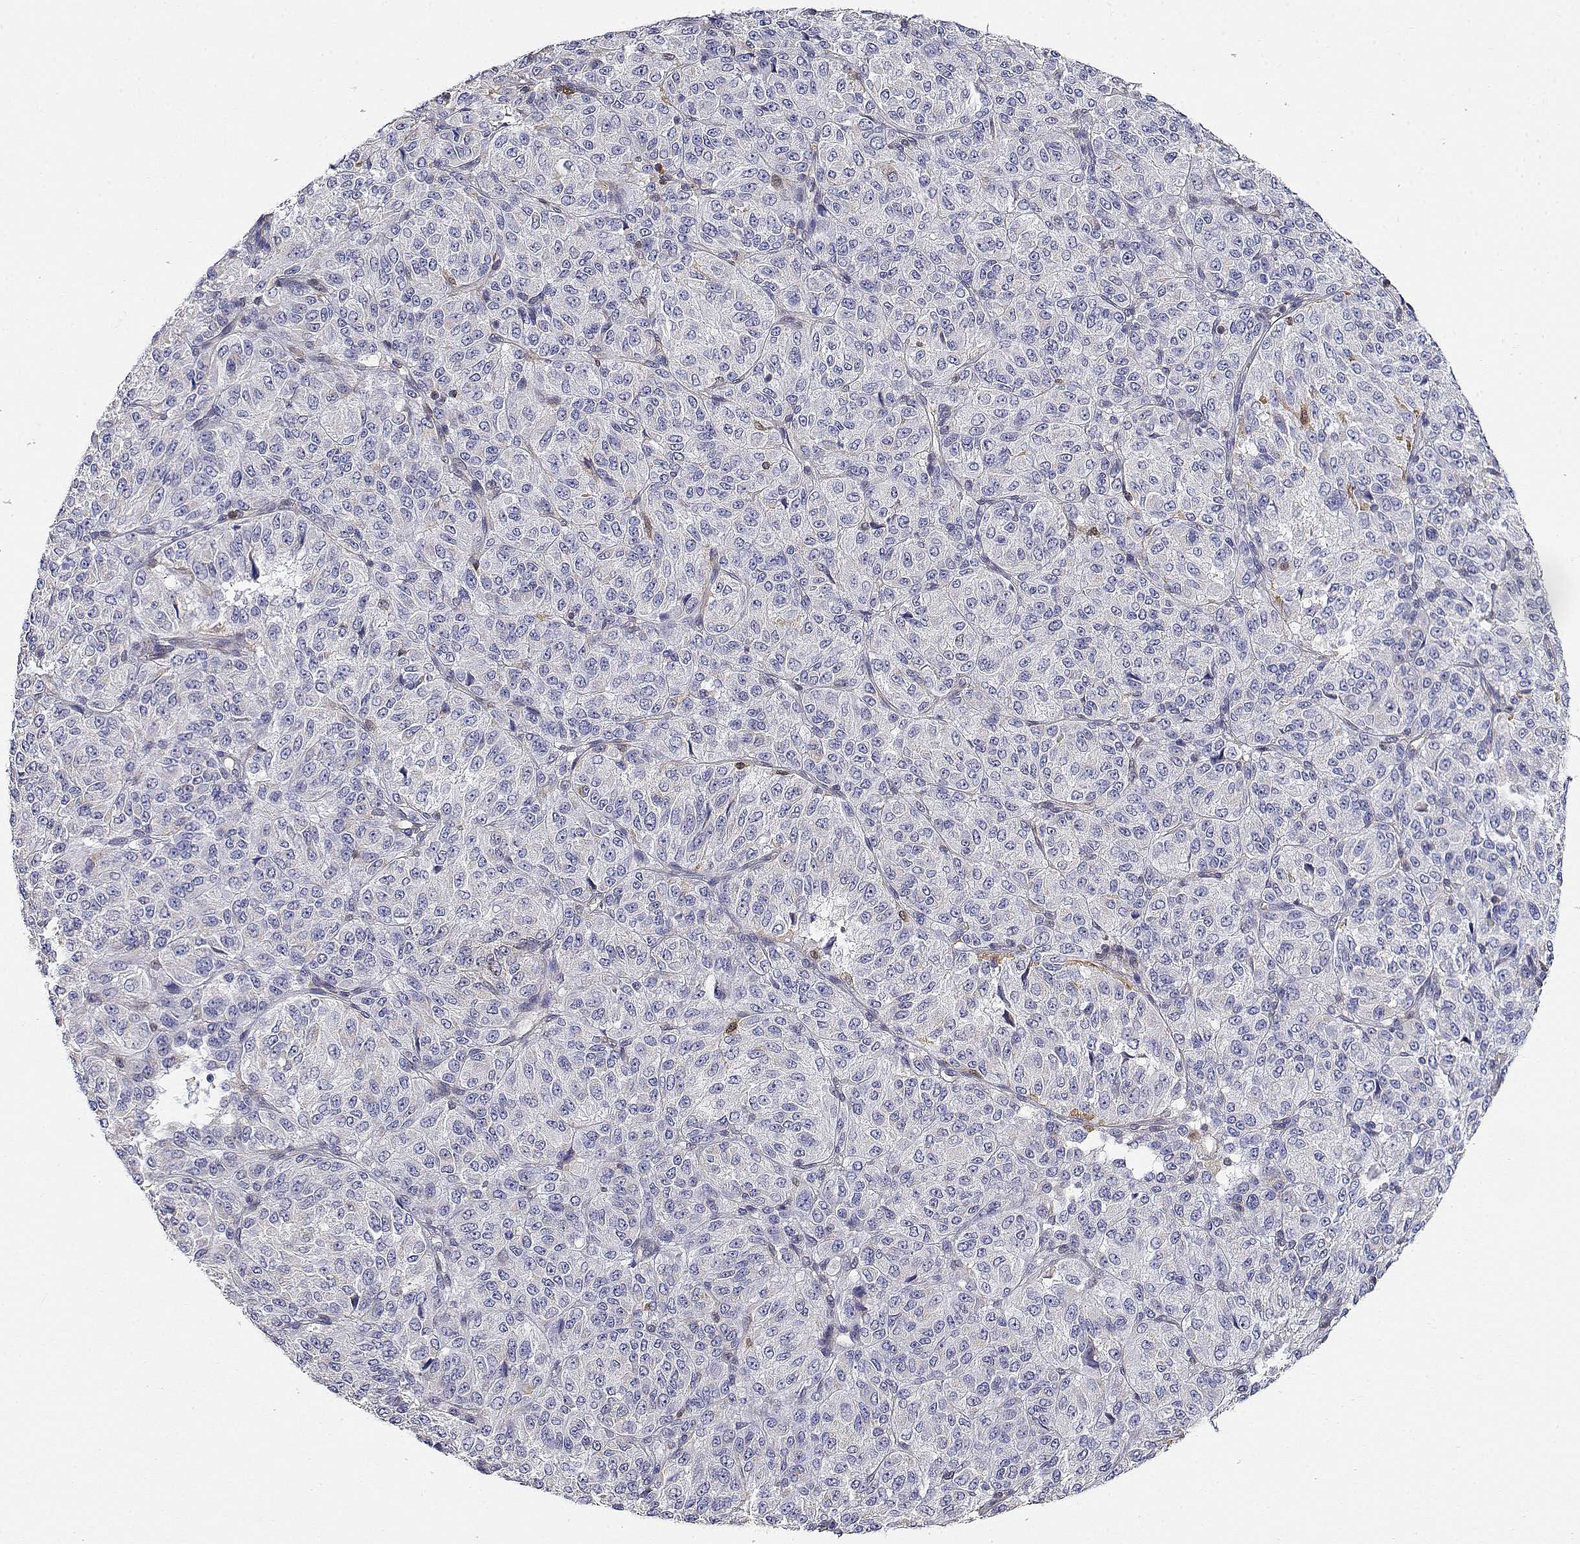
{"staining": {"intensity": "negative", "quantity": "none", "location": "none"}, "tissue": "melanoma", "cell_type": "Tumor cells", "image_type": "cancer", "snomed": [{"axis": "morphology", "description": "Malignant melanoma, Metastatic site"}, {"axis": "topography", "description": "Brain"}], "caption": "This histopathology image is of melanoma stained with immunohistochemistry (IHC) to label a protein in brown with the nuclei are counter-stained blue. There is no staining in tumor cells.", "gene": "ADA", "patient": {"sex": "female", "age": 56}}